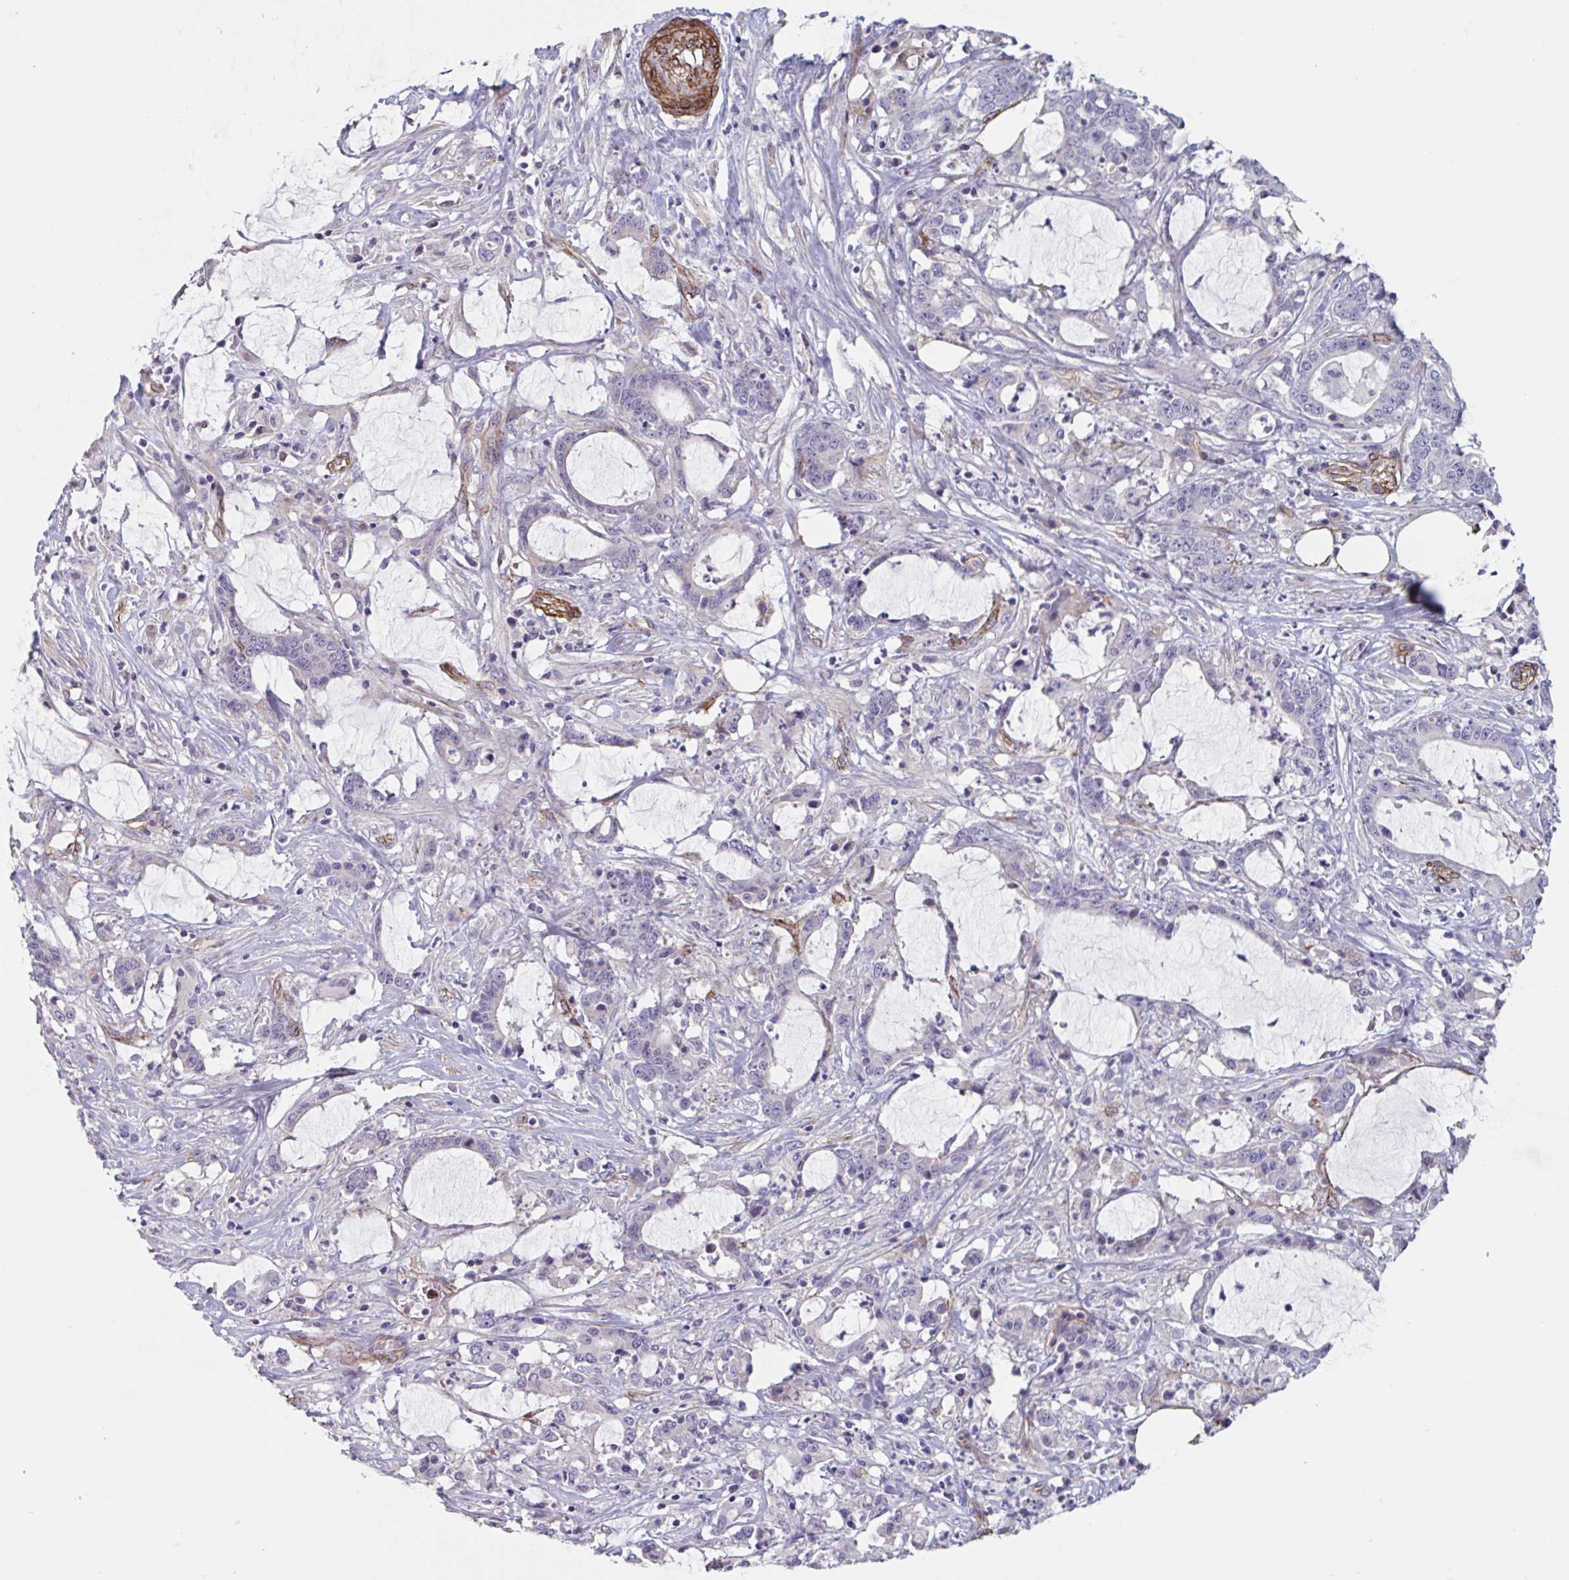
{"staining": {"intensity": "negative", "quantity": "none", "location": "none"}, "tissue": "stomach cancer", "cell_type": "Tumor cells", "image_type": "cancer", "snomed": [{"axis": "morphology", "description": "Adenocarcinoma, NOS"}, {"axis": "topography", "description": "Stomach, upper"}], "caption": "Tumor cells are negative for brown protein staining in stomach adenocarcinoma. (Brightfield microscopy of DAB (3,3'-diaminobenzidine) IHC at high magnification).", "gene": "CITED4", "patient": {"sex": "male", "age": 68}}